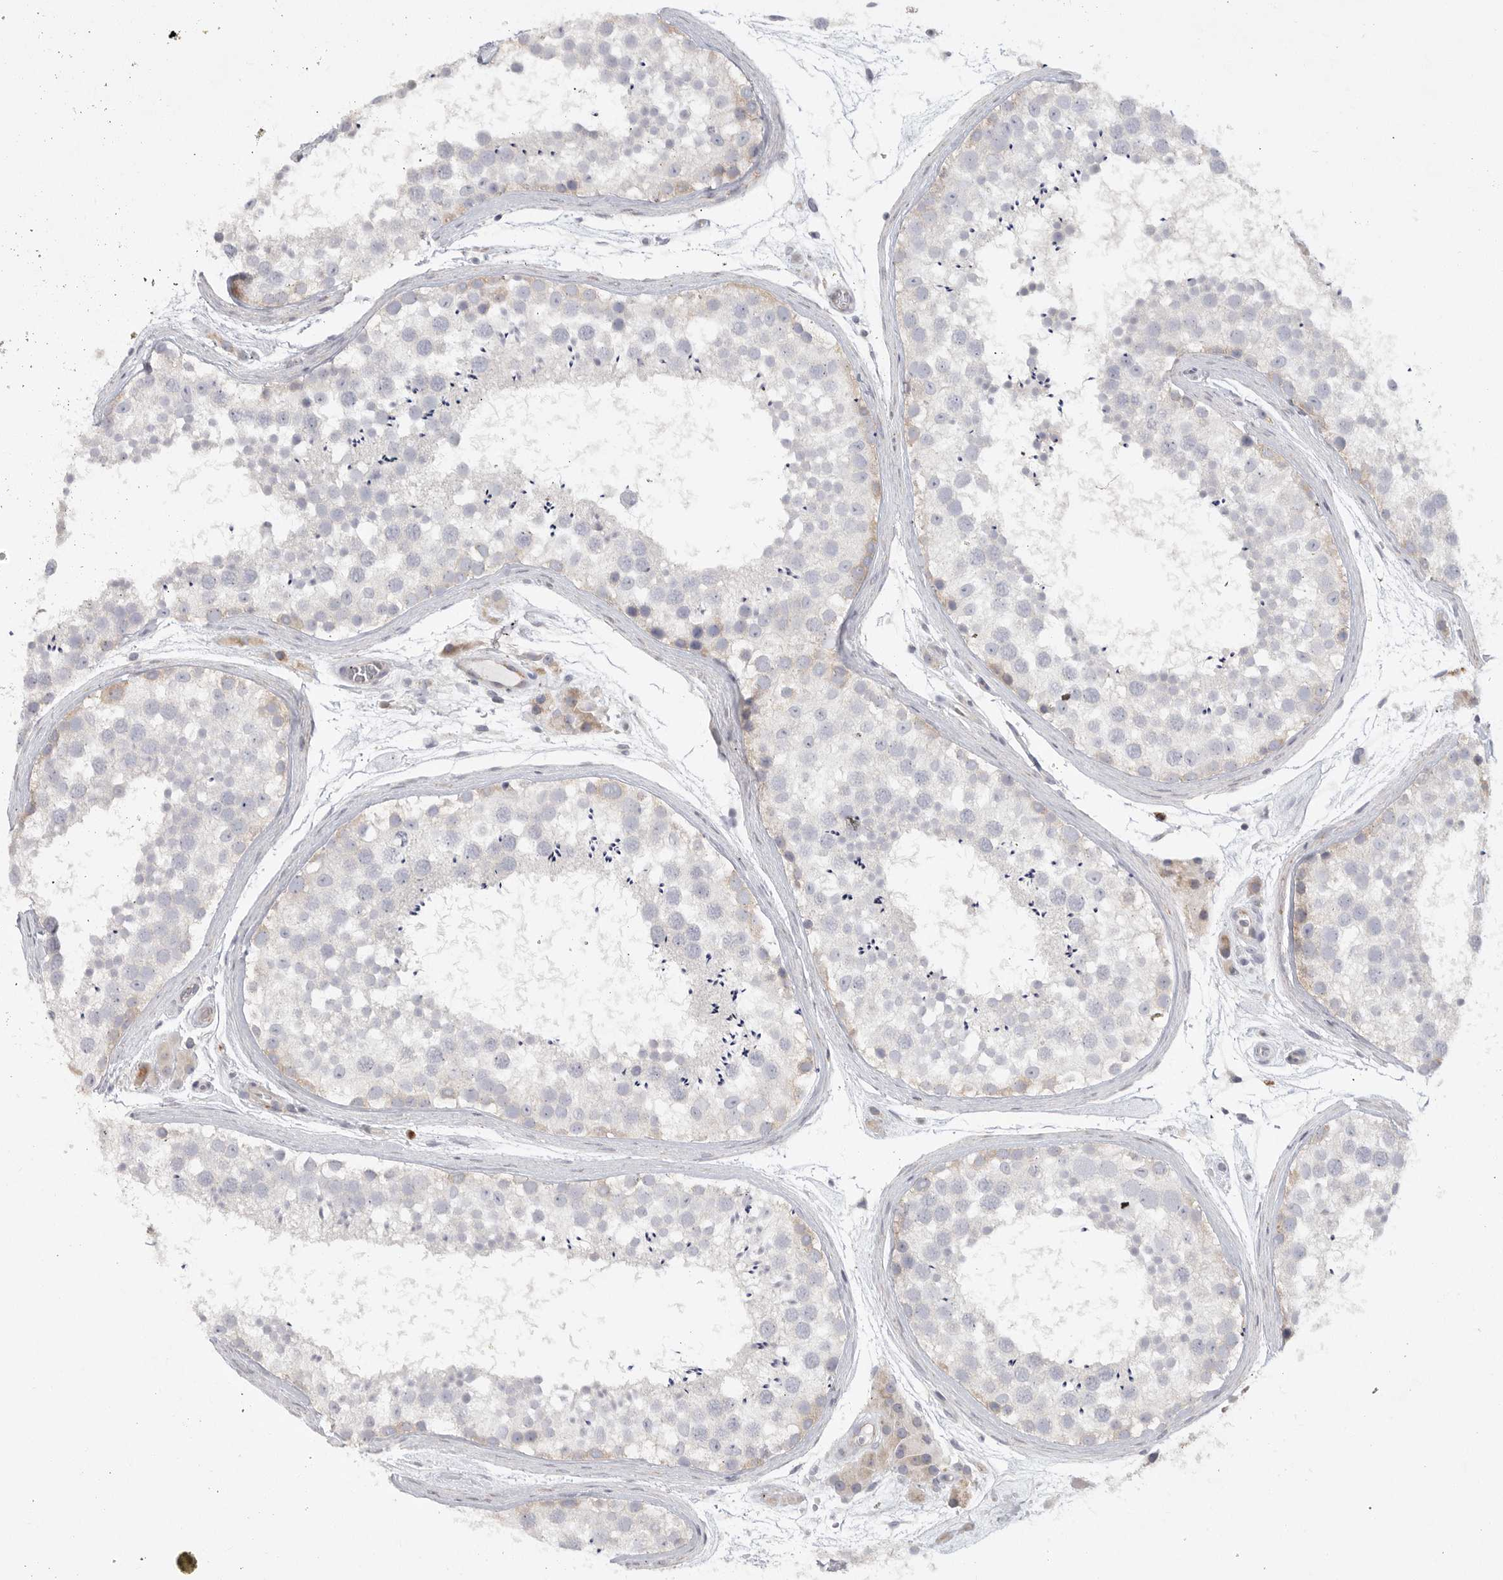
{"staining": {"intensity": "negative", "quantity": "none", "location": "none"}, "tissue": "testis", "cell_type": "Cells in seminiferous ducts", "image_type": "normal", "snomed": [{"axis": "morphology", "description": "Normal tissue, NOS"}, {"axis": "topography", "description": "Testis"}], "caption": "Immunohistochemistry (IHC) of benign human testis exhibits no positivity in cells in seminiferous ducts.", "gene": "ELP3", "patient": {"sex": "male", "age": 46}}